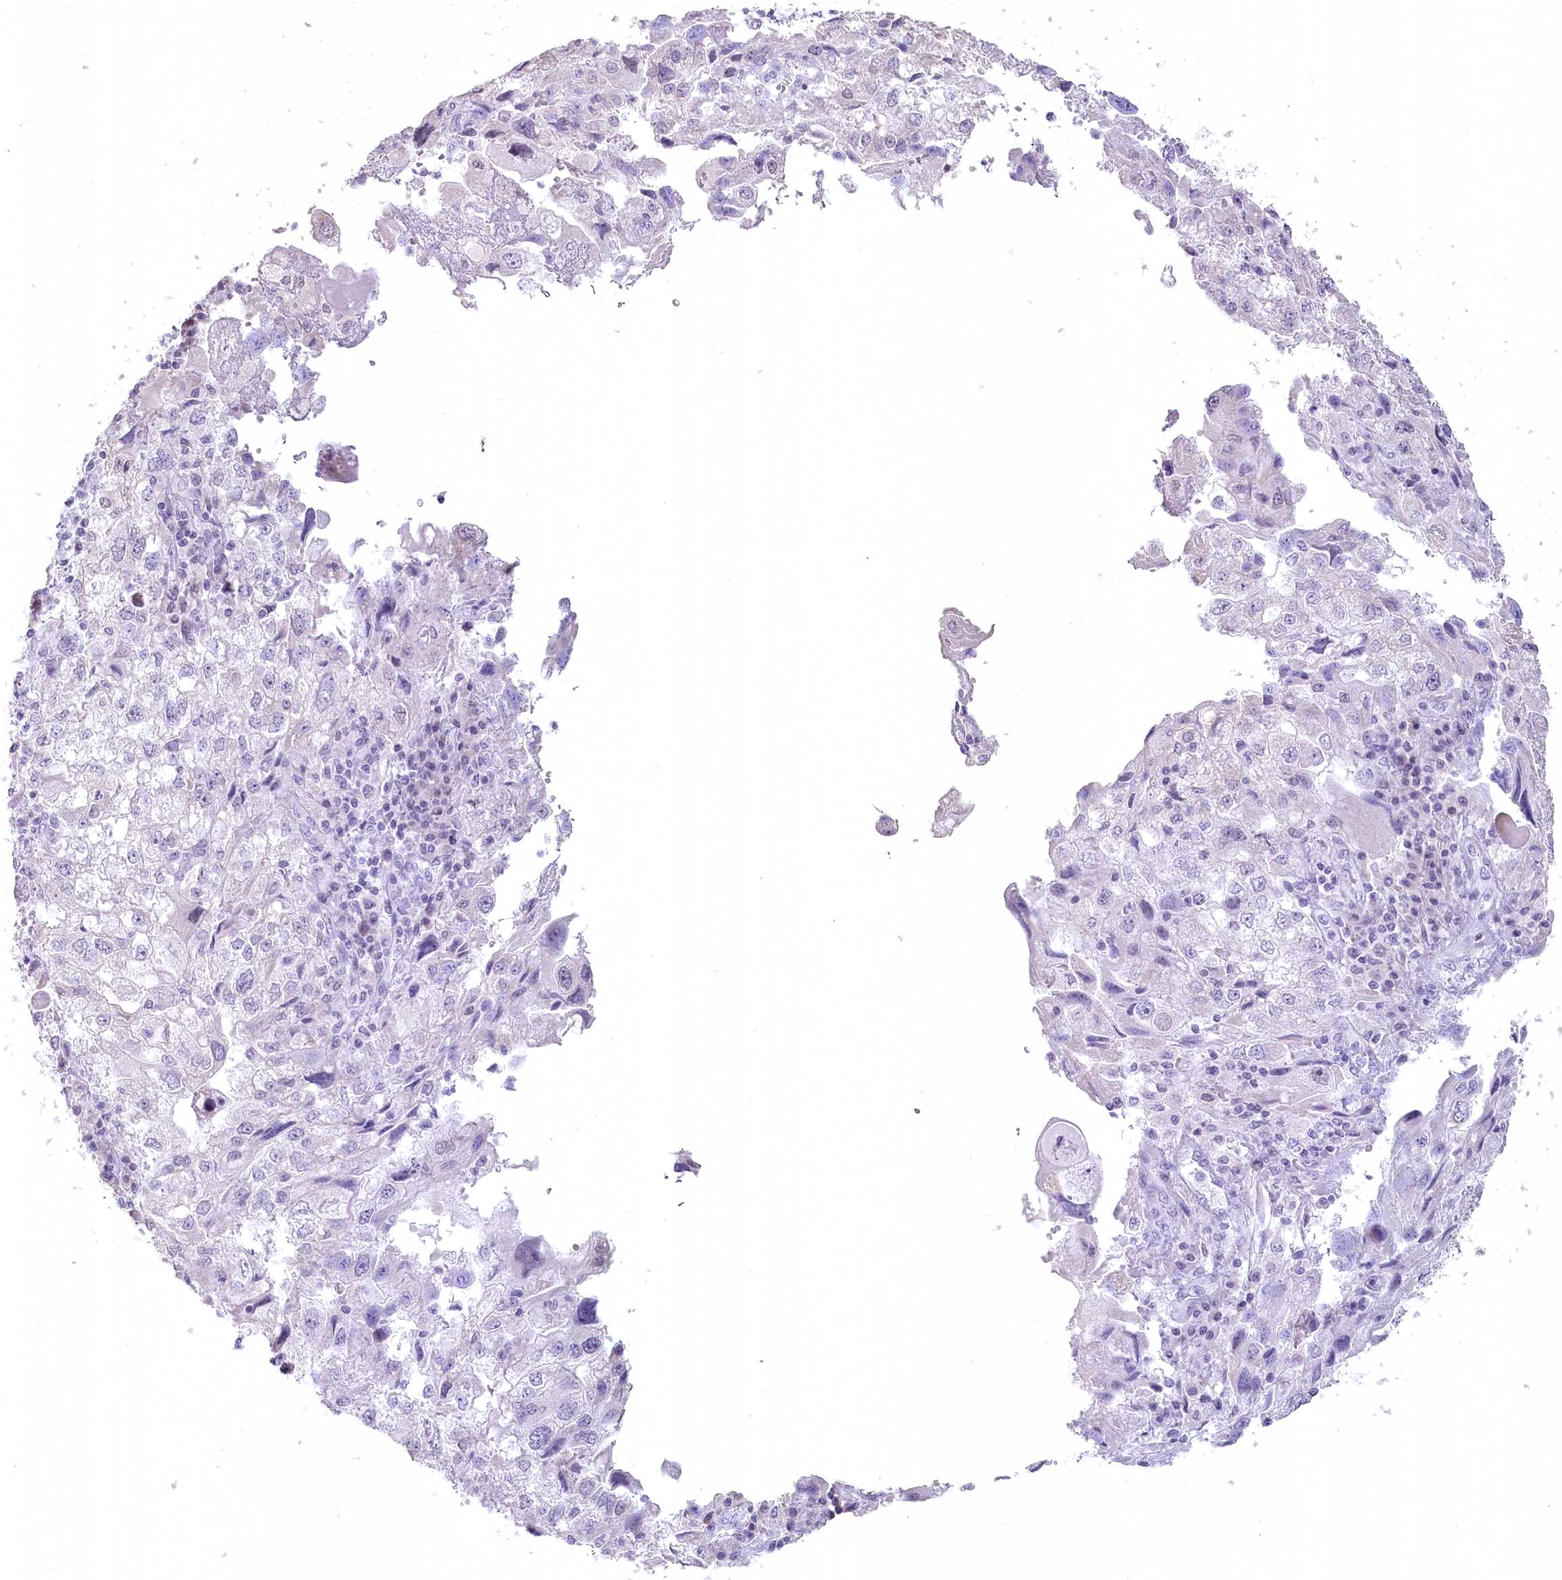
{"staining": {"intensity": "negative", "quantity": "none", "location": "none"}, "tissue": "endometrial cancer", "cell_type": "Tumor cells", "image_type": "cancer", "snomed": [{"axis": "morphology", "description": "Adenocarcinoma, NOS"}, {"axis": "topography", "description": "Endometrium"}], "caption": "Endometrial adenocarcinoma was stained to show a protein in brown. There is no significant expression in tumor cells.", "gene": "USP11", "patient": {"sex": "female", "age": 49}}